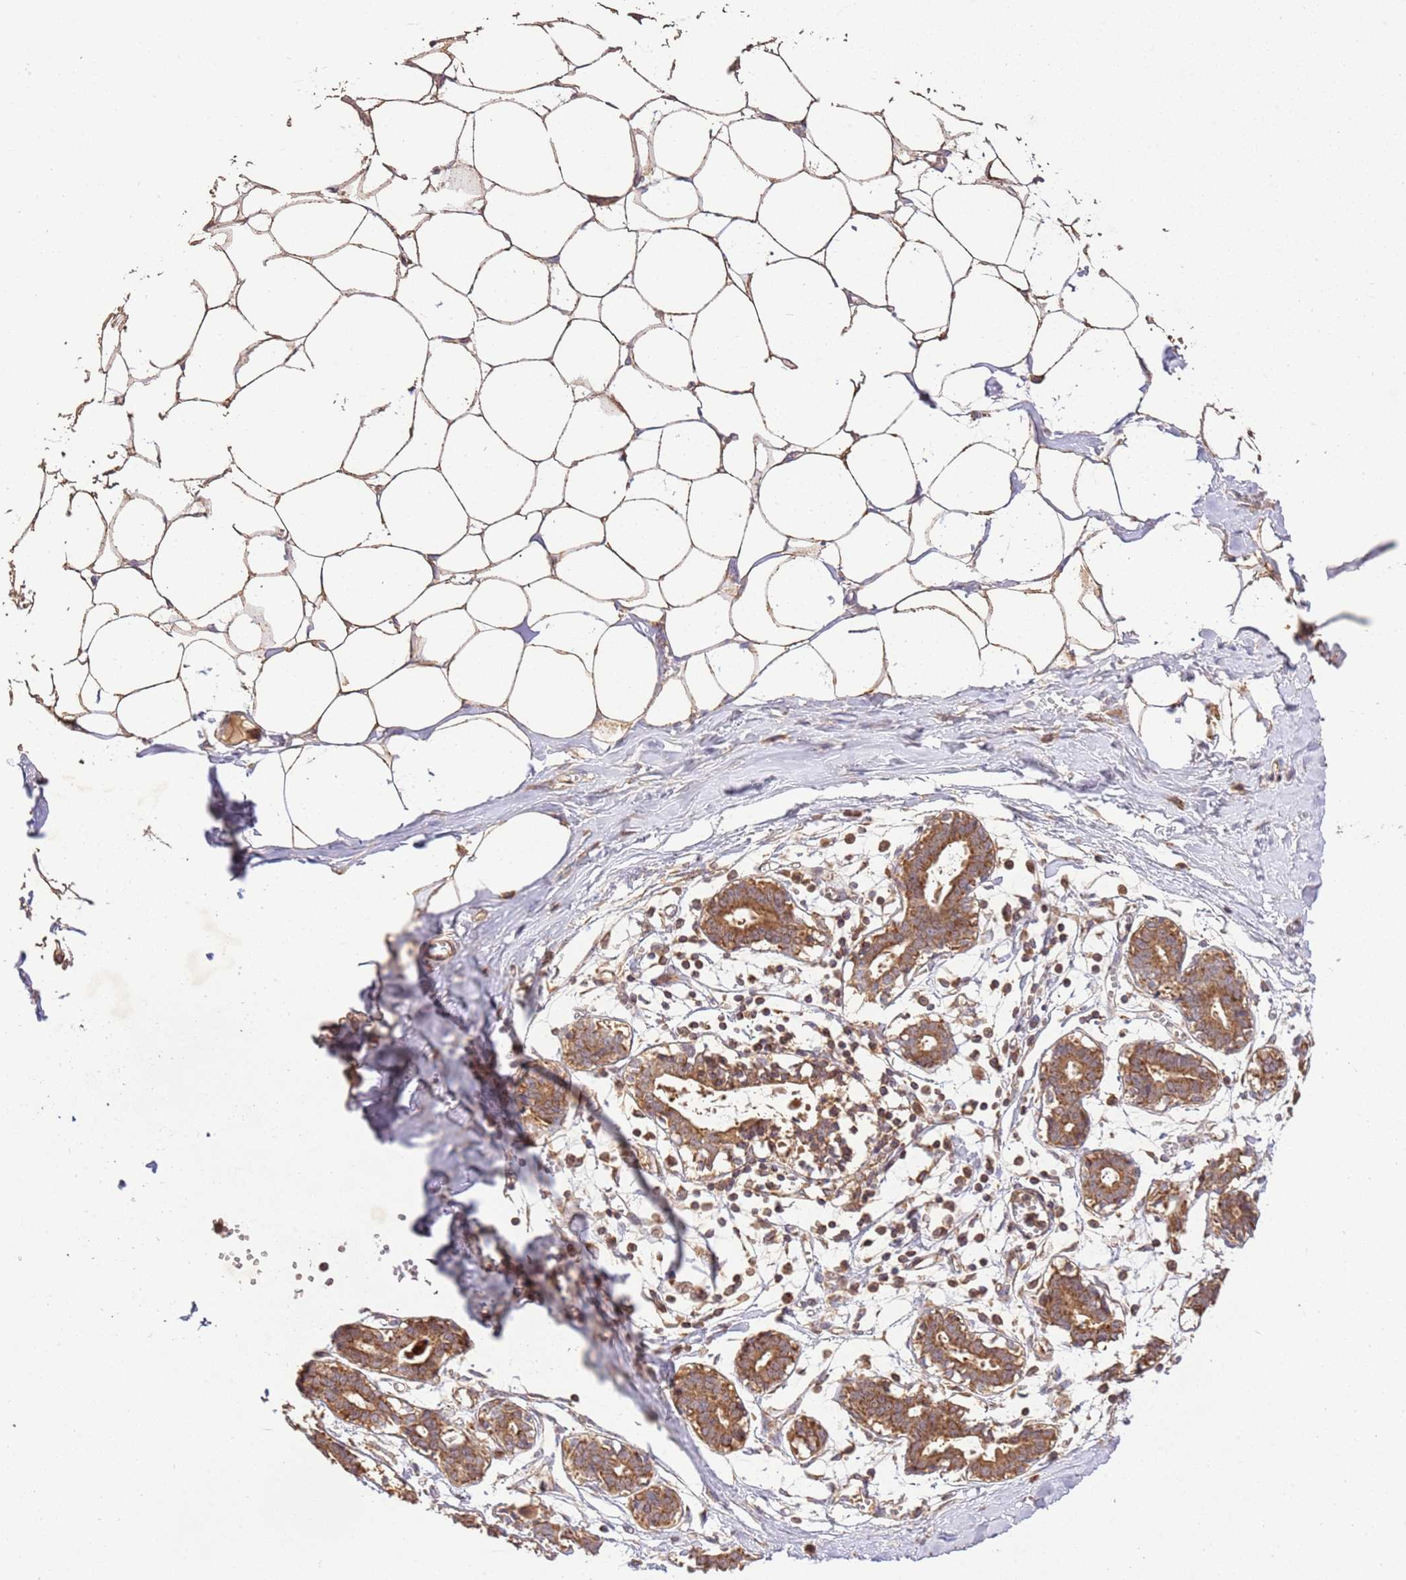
{"staining": {"intensity": "moderate", "quantity": ">75%", "location": "cytoplasmic/membranous"}, "tissue": "breast", "cell_type": "Adipocytes", "image_type": "normal", "snomed": [{"axis": "morphology", "description": "Normal tissue, NOS"}, {"axis": "topography", "description": "Breast"}], "caption": "Adipocytes demonstrate moderate cytoplasmic/membranous positivity in about >75% of cells in benign breast. (brown staining indicates protein expression, while blue staining denotes nuclei).", "gene": "LRRC28", "patient": {"sex": "female", "age": 27}}